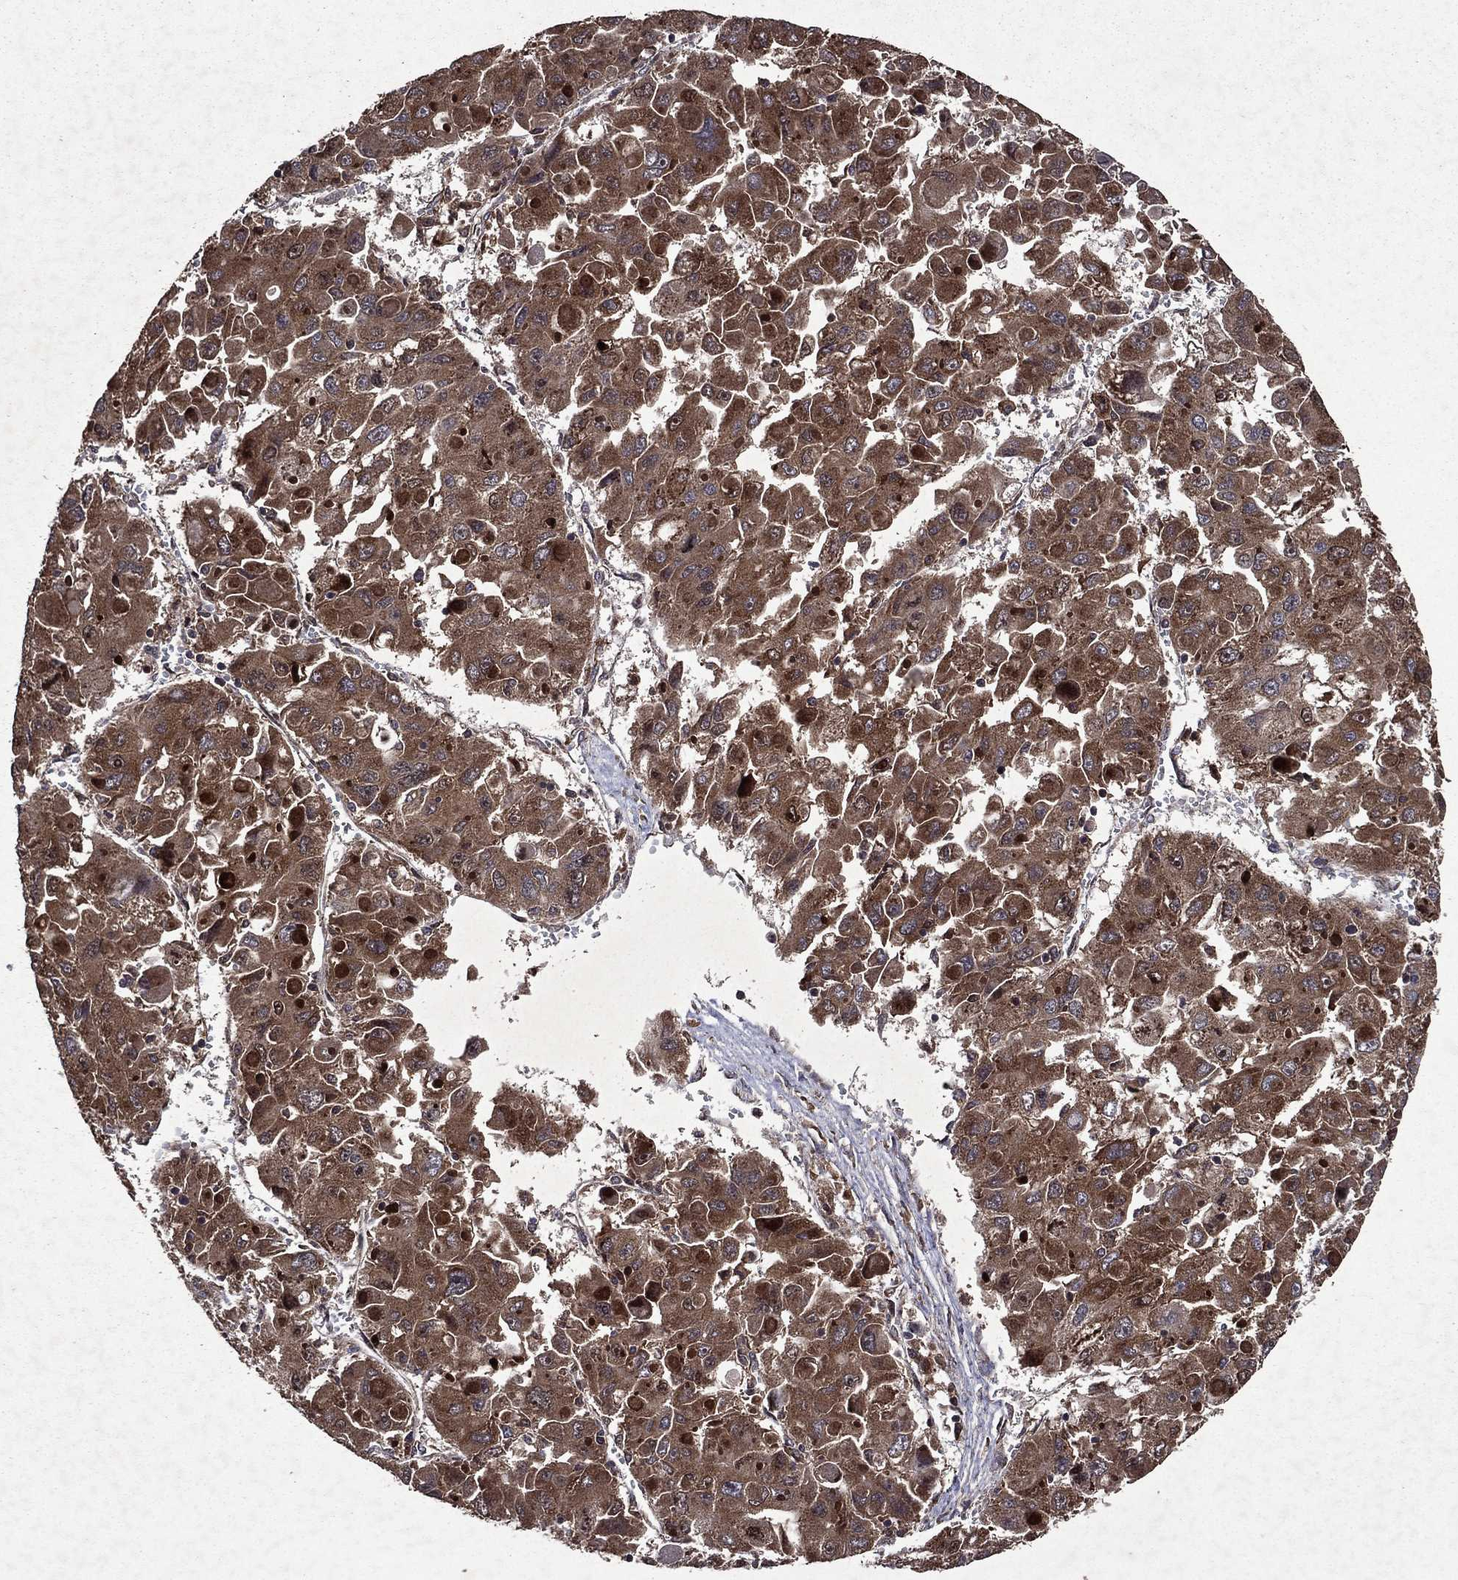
{"staining": {"intensity": "moderate", "quantity": ">75%", "location": "cytoplasmic/membranous"}, "tissue": "liver cancer", "cell_type": "Tumor cells", "image_type": "cancer", "snomed": [{"axis": "morphology", "description": "Carcinoma, Hepatocellular, NOS"}, {"axis": "topography", "description": "Liver"}], "caption": "The histopathology image exhibits a brown stain indicating the presence of a protein in the cytoplasmic/membranous of tumor cells in liver cancer. (Brightfield microscopy of DAB IHC at high magnification).", "gene": "EIF2B4", "patient": {"sex": "female", "age": 41}}